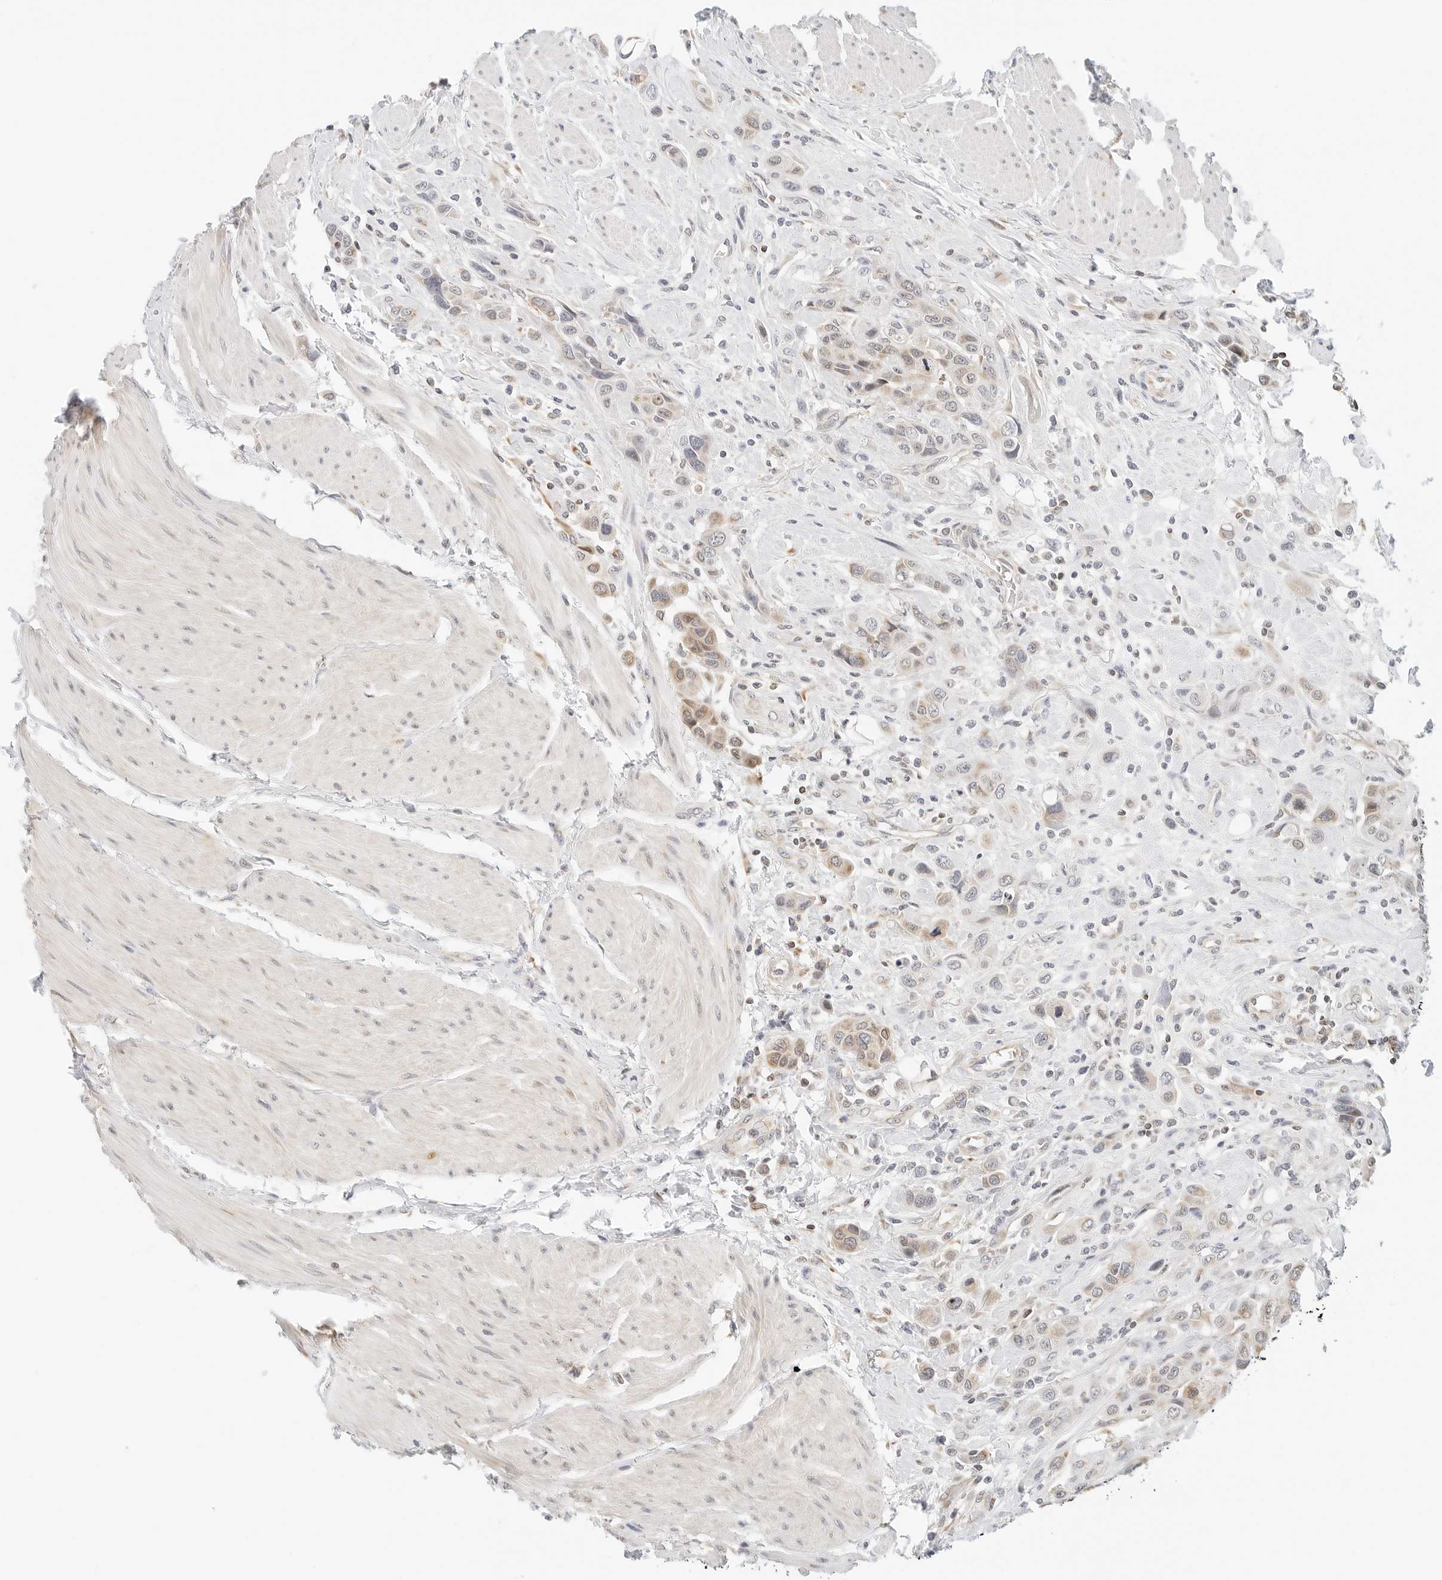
{"staining": {"intensity": "weak", "quantity": "25%-75%", "location": "cytoplasmic/membranous"}, "tissue": "urothelial cancer", "cell_type": "Tumor cells", "image_type": "cancer", "snomed": [{"axis": "morphology", "description": "Urothelial carcinoma, High grade"}, {"axis": "topography", "description": "Urinary bladder"}], "caption": "High-grade urothelial carcinoma stained with DAB IHC exhibits low levels of weak cytoplasmic/membranous staining in about 25%-75% of tumor cells.", "gene": "ATL1", "patient": {"sex": "male", "age": 50}}